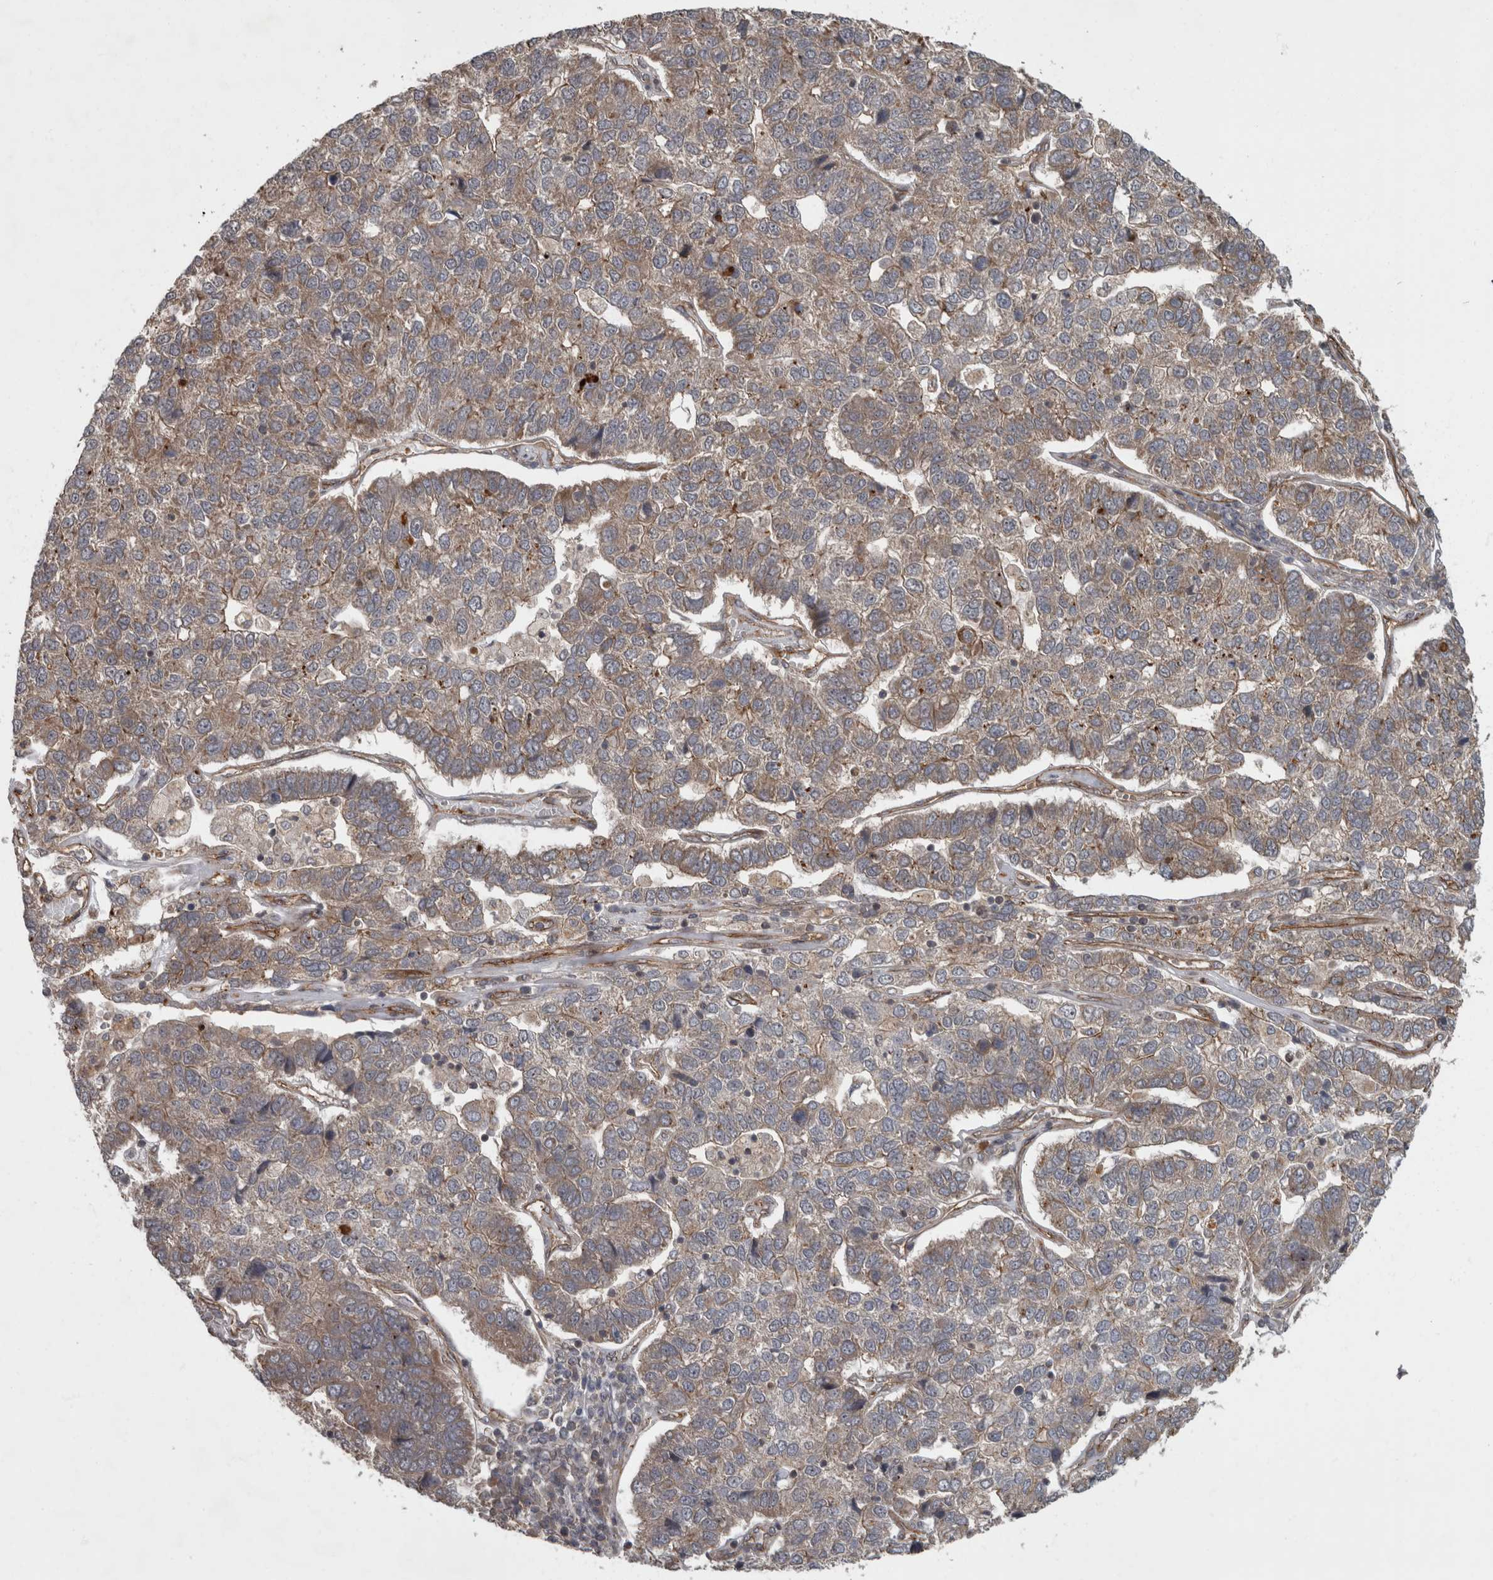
{"staining": {"intensity": "weak", "quantity": "25%-75%", "location": "cytoplasmic/membranous"}, "tissue": "pancreatic cancer", "cell_type": "Tumor cells", "image_type": "cancer", "snomed": [{"axis": "morphology", "description": "Adenocarcinoma, NOS"}, {"axis": "topography", "description": "Pancreas"}], "caption": "Human adenocarcinoma (pancreatic) stained with a protein marker reveals weak staining in tumor cells.", "gene": "VEGFD", "patient": {"sex": "female", "age": 61}}